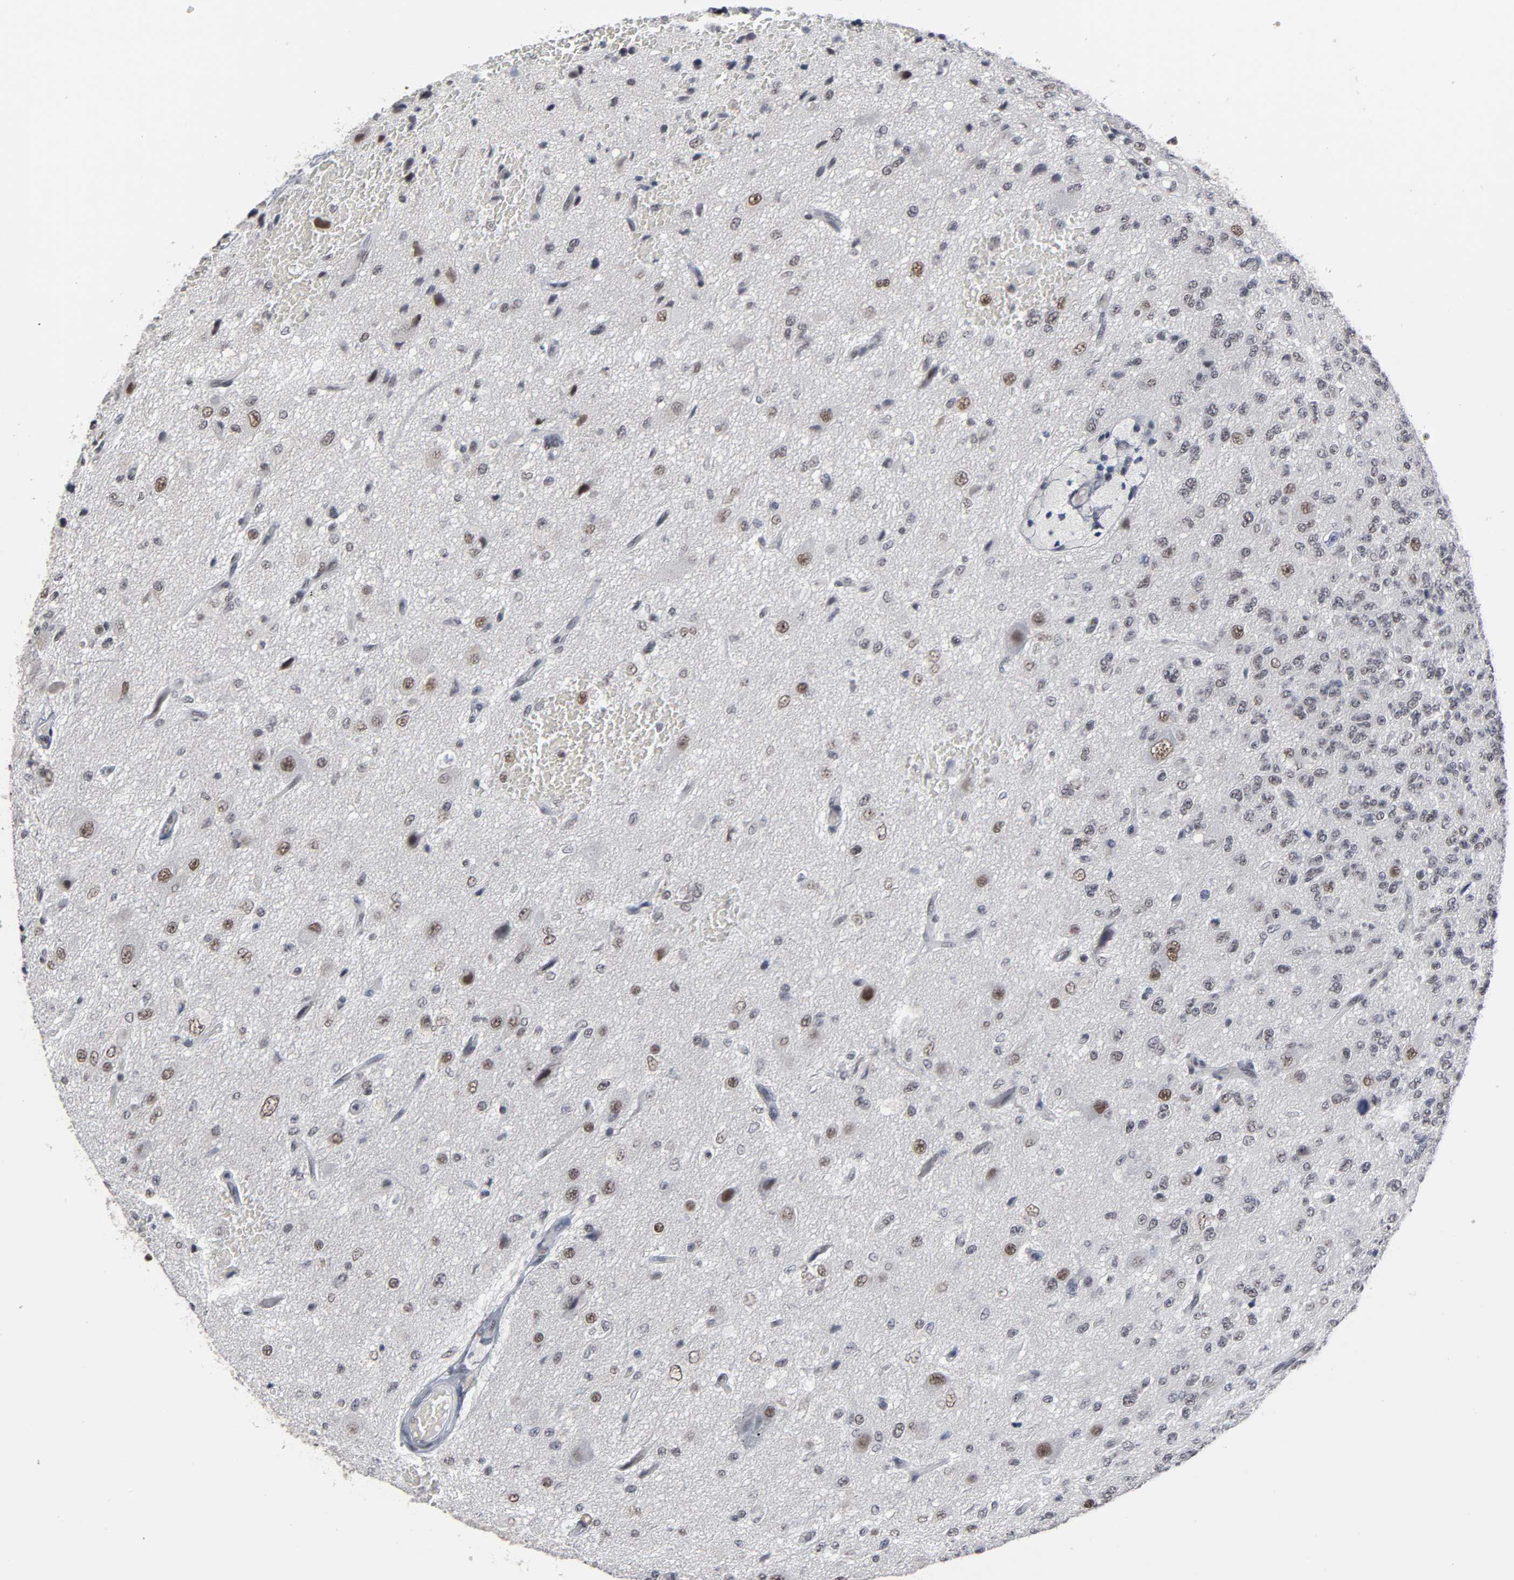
{"staining": {"intensity": "weak", "quantity": "<25%", "location": "nuclear"}, "tissue": "glioma", "cell_type": "Tumor cells", "image_type": "cancer", "snomed": [{"axis": "morphology", "description": "Glioma, malignant, High grade"}, {"axis": "topography", "description": "pancreas cauda"}], "caption": "This is an IHC image of high-grade glioma (malignant). There is no expression in tumor cells.", "gene": "TRIM33", "patient": {"sex": "male", "age": 60}}